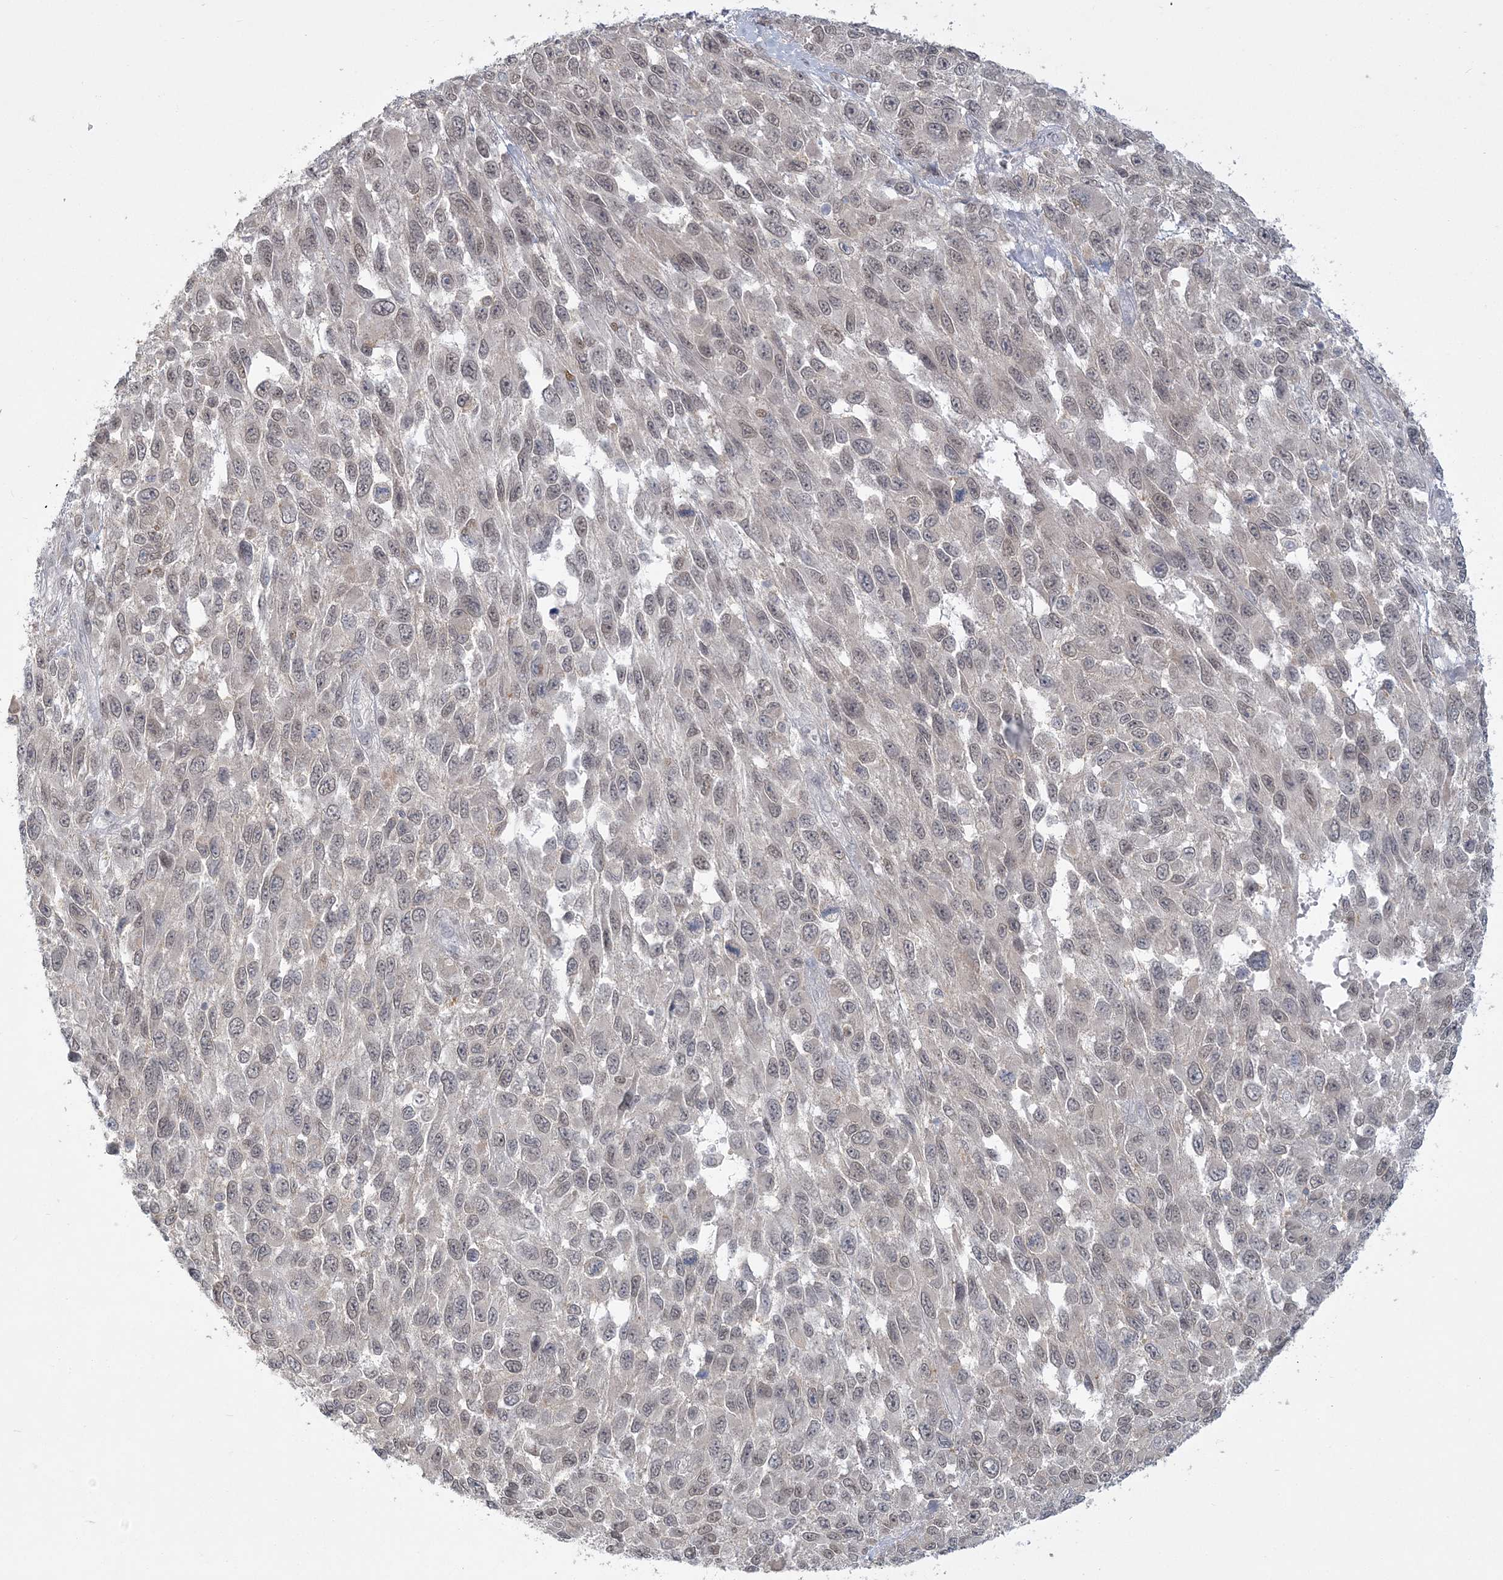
{"staining": {"intensity": "weak", "quantity": "25%-75%", "location": "nuclear"}, "tissue": "melanoma", "cell_type": "Tumor cells", "image_type": "cancer", "snomed": [{"axis": "morphology", "description": "Malignant melanoma, NOS"}, {"axis": "topography", "description": "Skin"}], "caption": "Tumor cells demonstrate low levels of weak nuclear positivity in about 25%-75% of cells in human malignant melanoma.", "gene": "ANKS1A", "patient": {"sex": "female", "age": 96}}